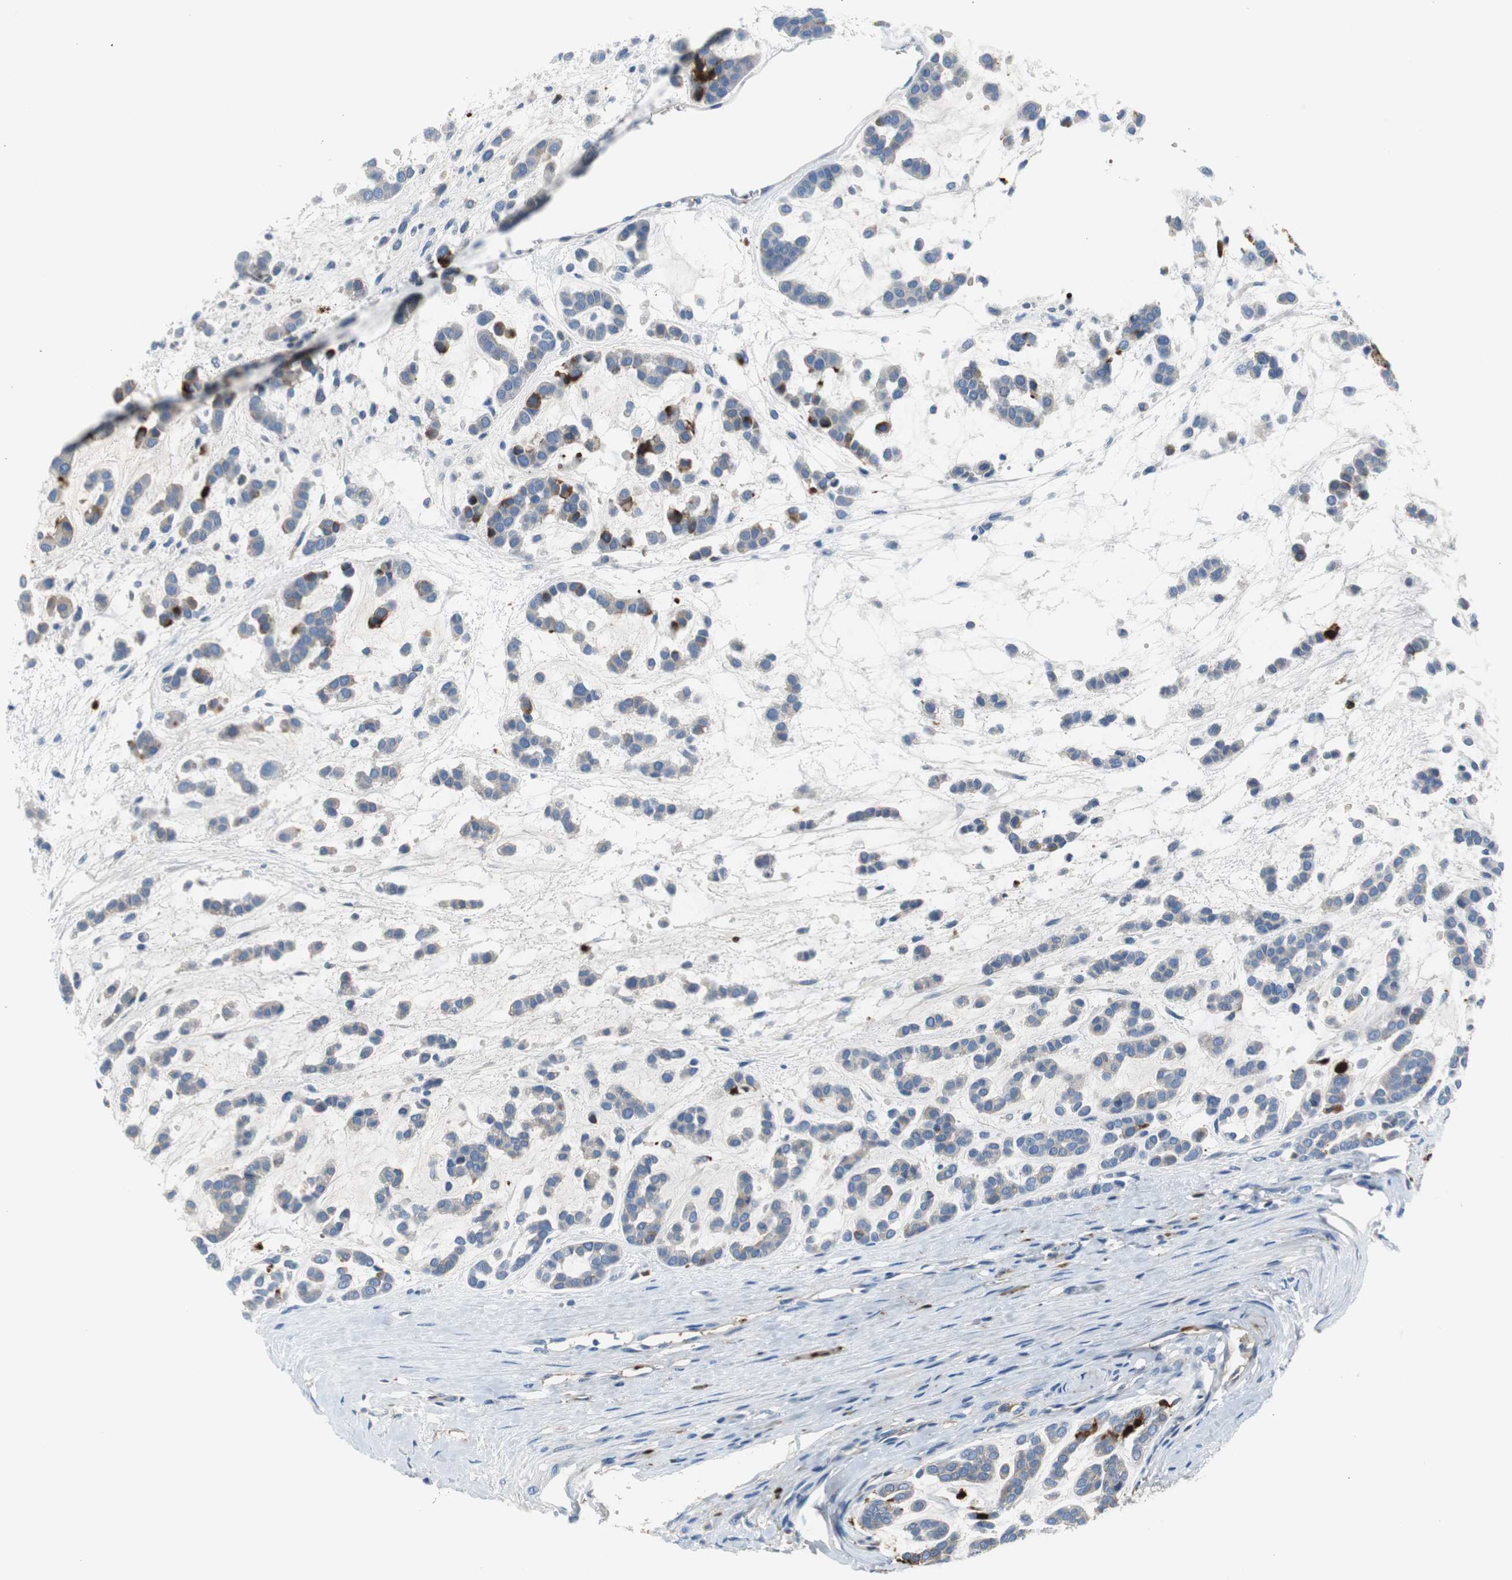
{"staining": {"intensity": "strong", "quantity": "<25%", "location": "cytoplasmic/membranous"}, "tissue": "head and neck cancer", "cell_type": "Tumor cells", "image_type": "cancer", "snomed": [{"axis": "morphology", "description": "Adenocarcinoma, NOS"}, {"axis": "morphology", "description": "Adenoma, NOS"}, {"axis": "topography", "description": "Head-Neck"}], "caption": "Tumor cells show medium levels of strong cytoplasmic/membranous expression in about <25% of cells in human head and neck cancer (adenocarcinoma).", "gene": "APCS", "patient": {"sex": "female", "age": 55}}